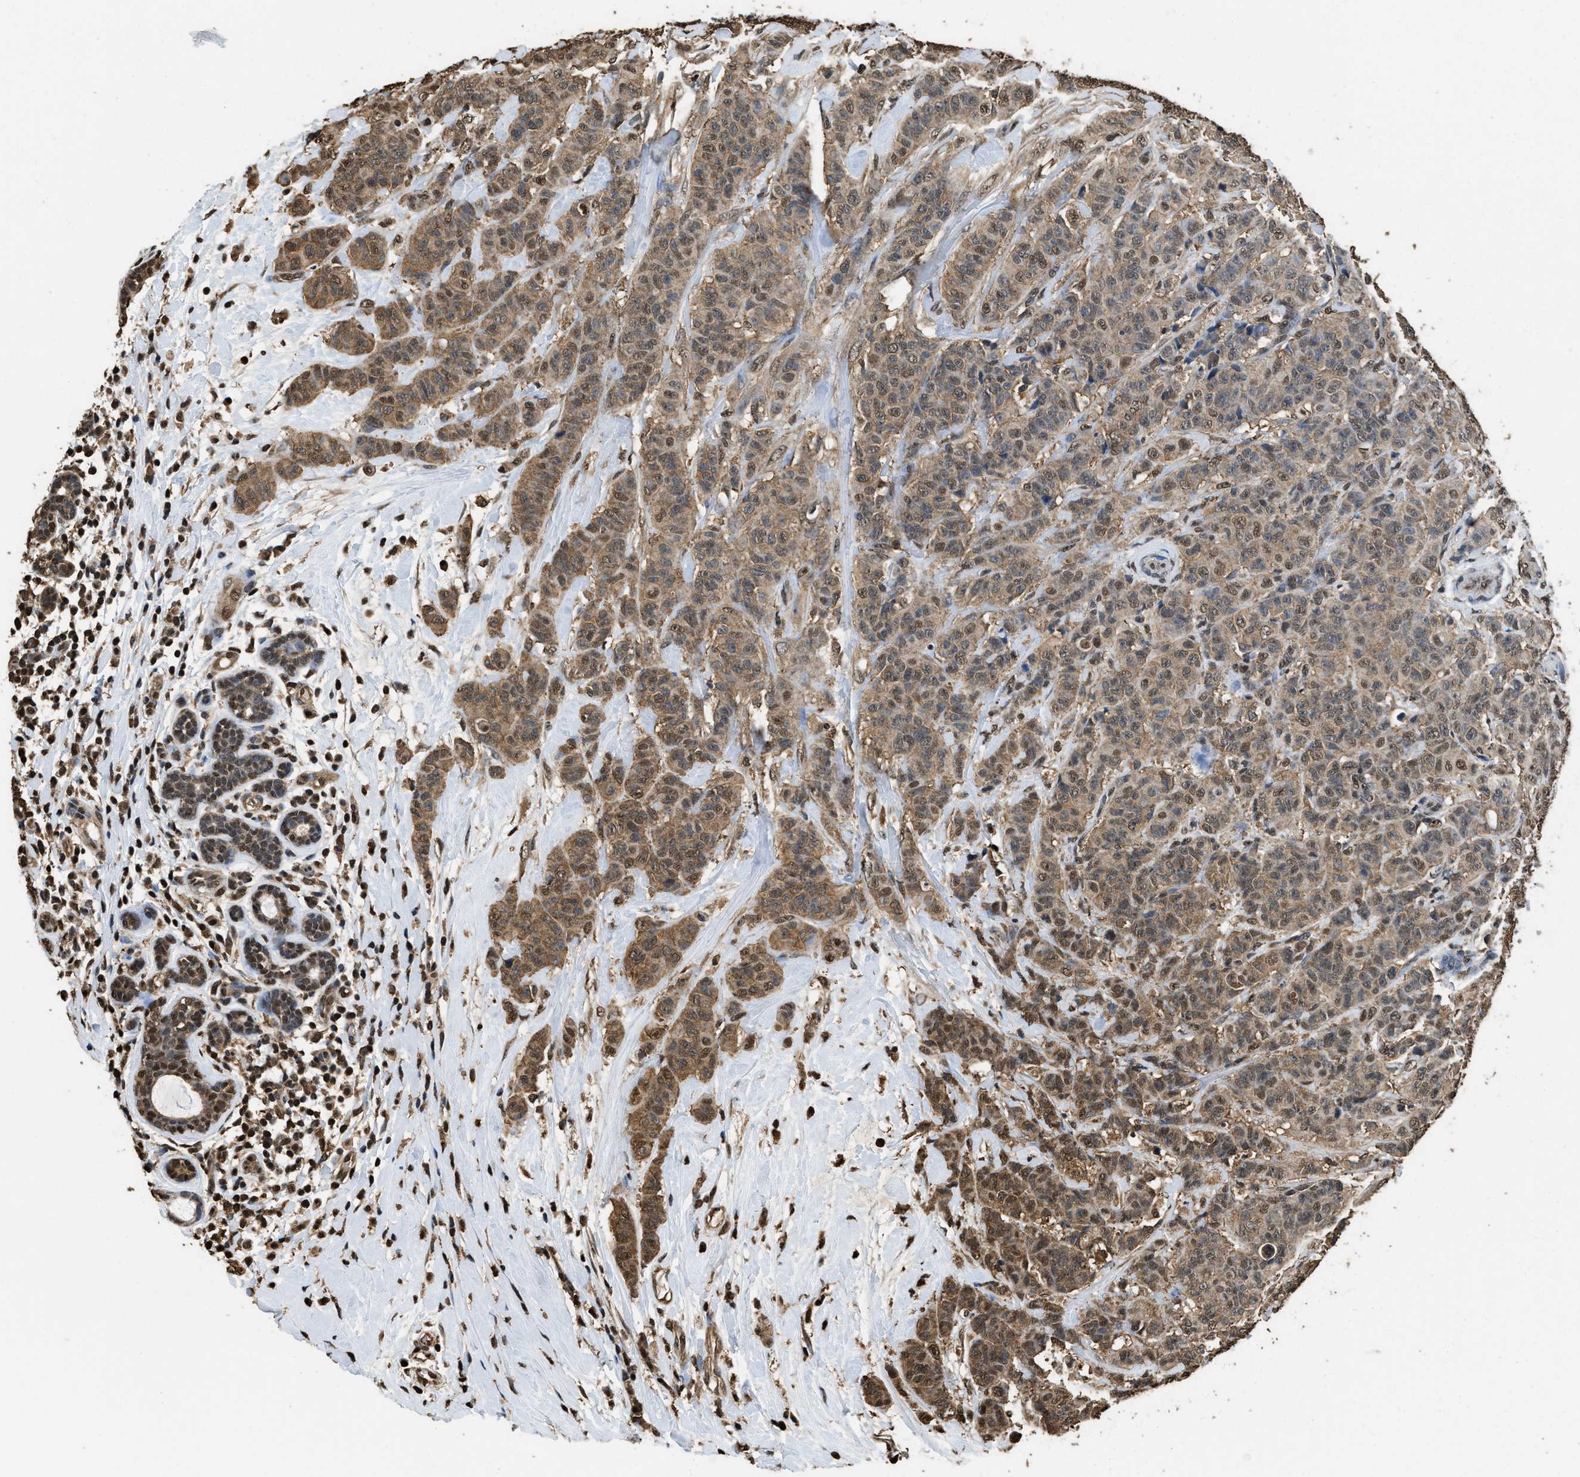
{"staining": {"intensity": "moderate", "quantity": ">75%", "location": "cytoplasmic/membranous,nuclear"}, "tissue": "breast cancer", "cell_type": "Tumor cells", "image_type": "cancer", "snomed": [{"axis": "morphology", "description": "Normal tissue, NOS"}, {"axis": "morphology", "description": "Duct carcinoma"}, {"axis": "topography", "description": "Breast"}], "caption": "An image showing moderate cytoplasmic/membranous and nuclear positivity in approximately >75% of tumor cells in breast cancer, as visualized by brown immunohistochemical staining.", "gene": "GAPDH", "patient": {"sex": "female", "age": 40}}